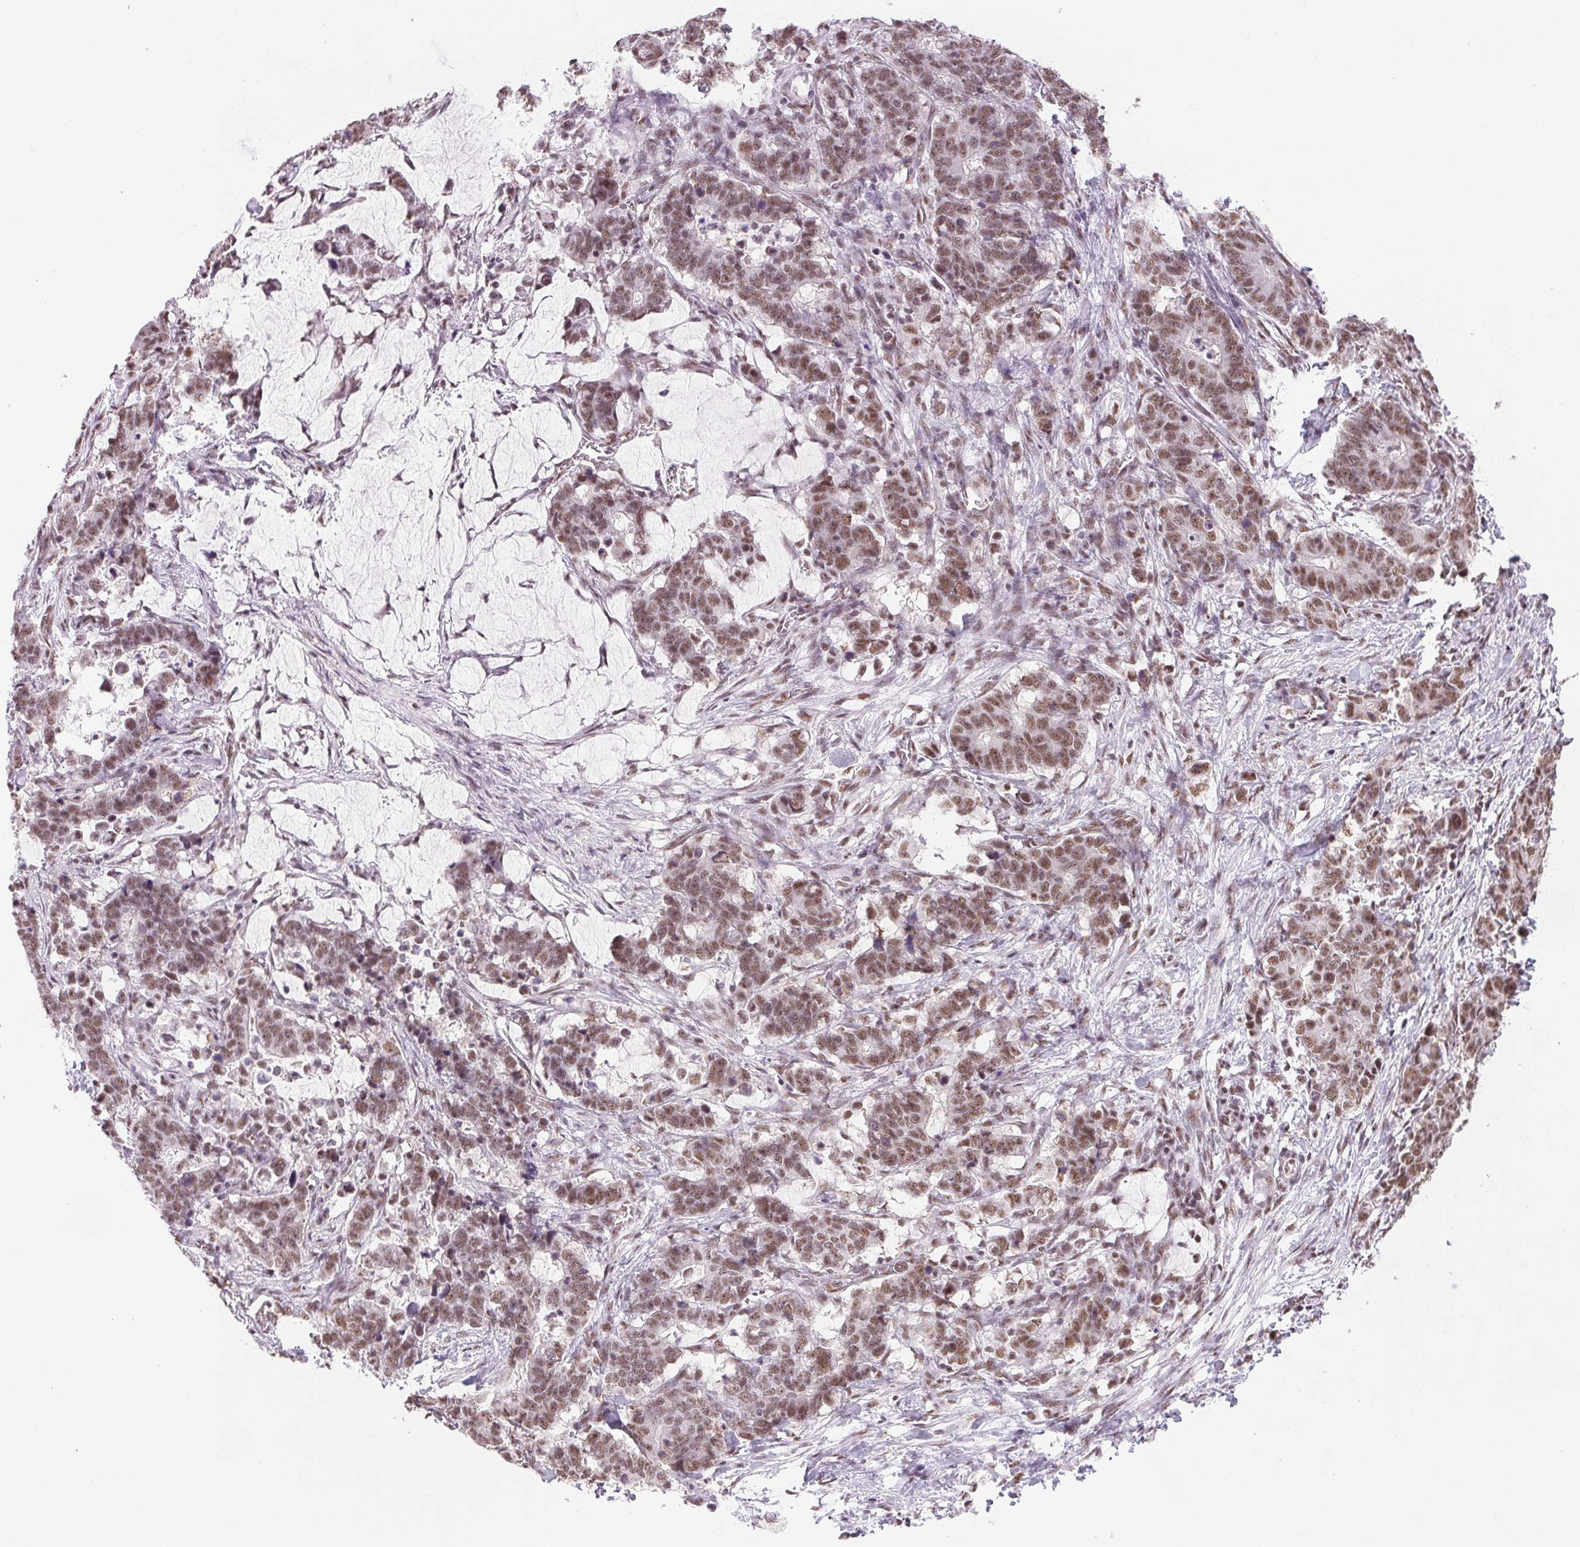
{"staining": {"intensity": "moderate", "quantity": ">75%", "location": "nuclear"}, "tissue": "stomach cancer", "cell_type": "Tumor cells", "image_type": "cancer", "snomed": [{"axis": "morphology", "description": "Normal tissue, NOS"}, {"axis": "morphology", "description": "Adenocarcinoma, NOS"}, {"axis": "topography", "description": "Stomach"}], "caption": "Immunohistochemistry (IHC) photomicrograph of stomach cancer stained for a protein (brown), which shows medium levels of moderate nuclear positivity in approximately >75% of tumor cells.", "gene": "IK", "patient": {"sex": "female", "age": 64}}